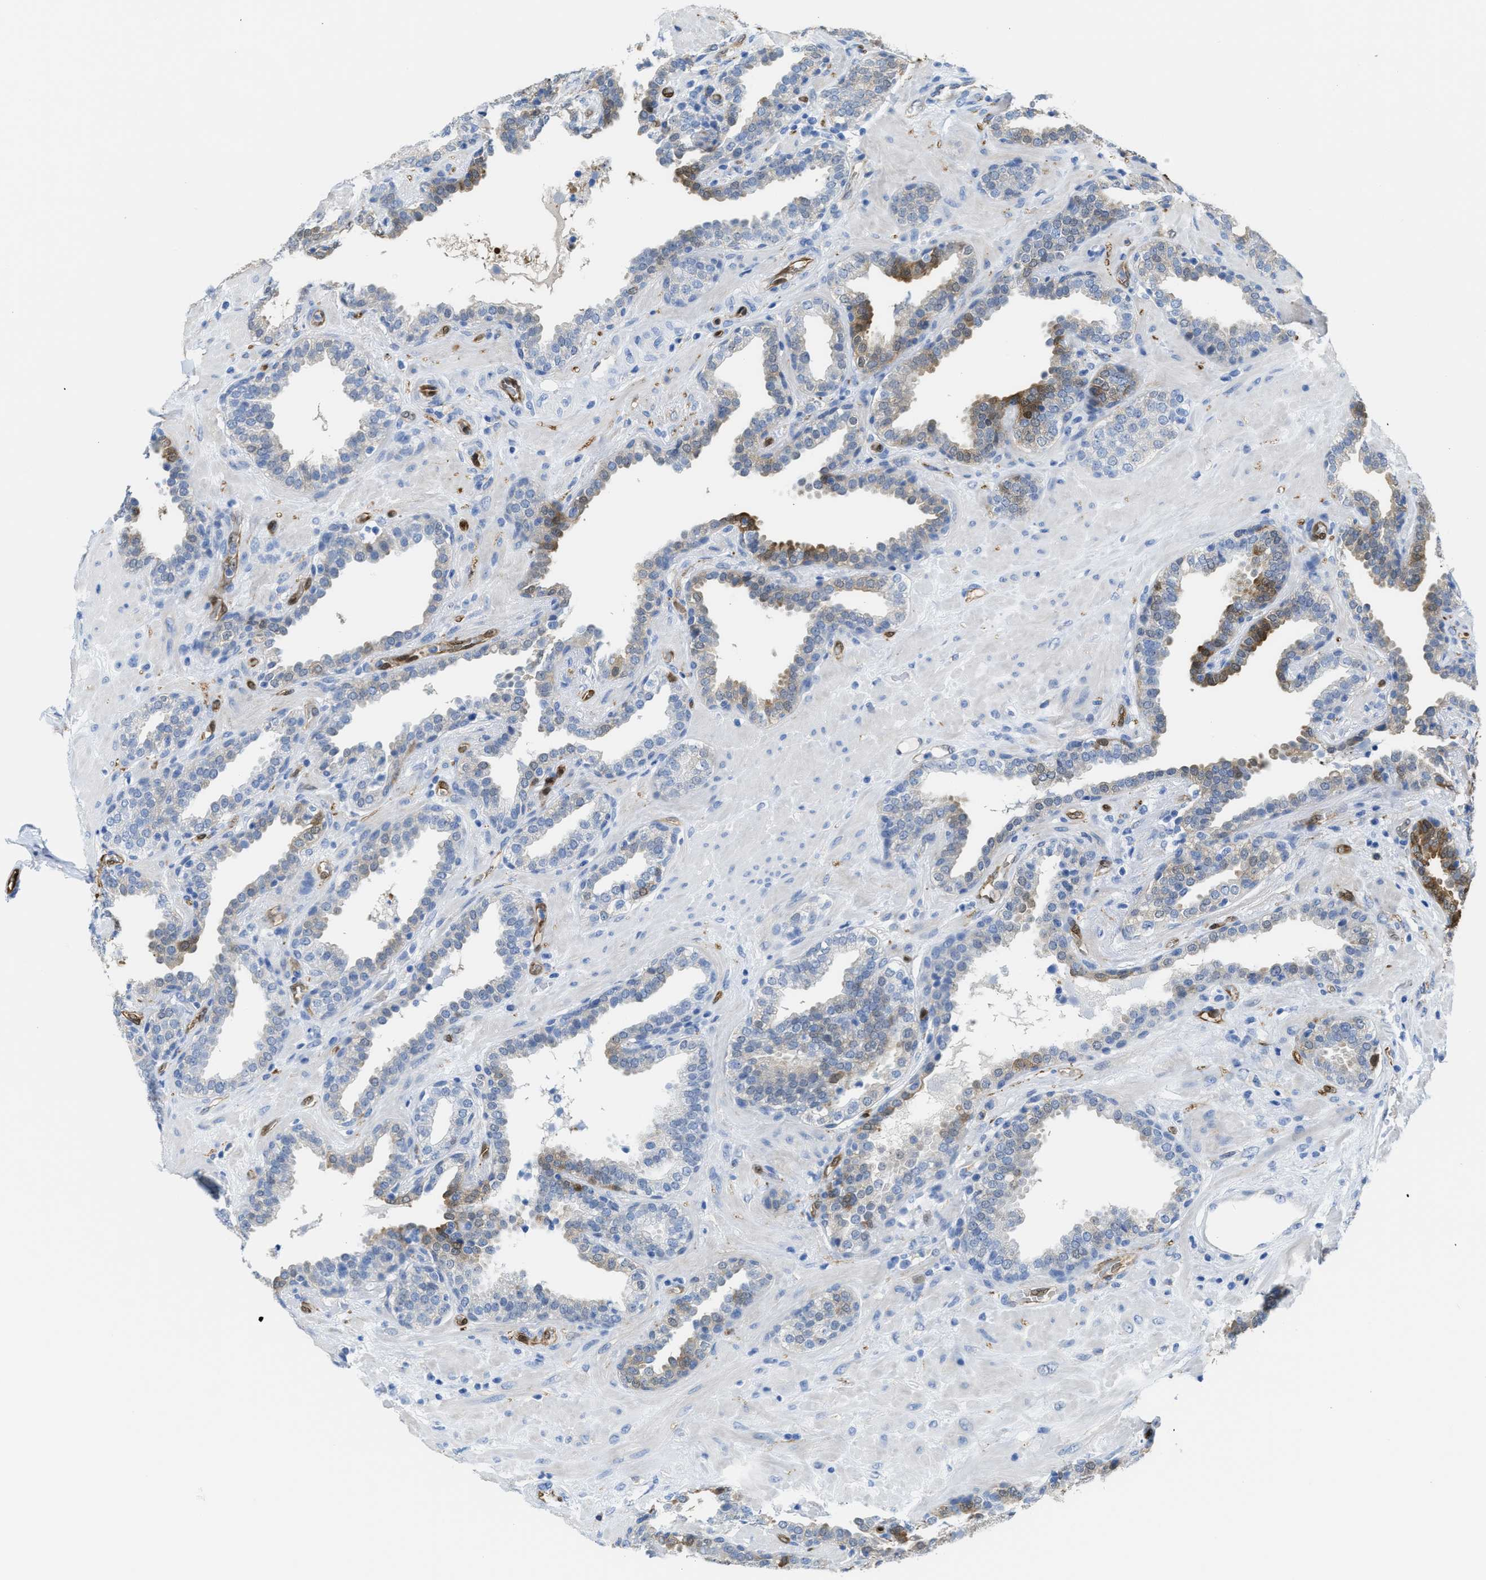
{"staining": {"intensity": "moderate", "quantity": "<25%", "location": "cytoplasmic/membranous"}, "tissue": "prostate", "cell_type": "Glandular cells", "image_type": "normal", "snomed": [{"axis": "morphology", "description": "Normal tissue, NOS"}, {"axis": "topography", "description": "Prostate"}], "caption": "Moderate cytoplasmic/membranous positivity is seen in about <25% of glandular cells in unremarkable prostate. The protein of interest is stained brown, and the nuclei are stained in blue (DAB IHC with brightfield microscopy, high magnification).", "gene": "ASS1", "patient": {"sex": "male", "age": 51}}